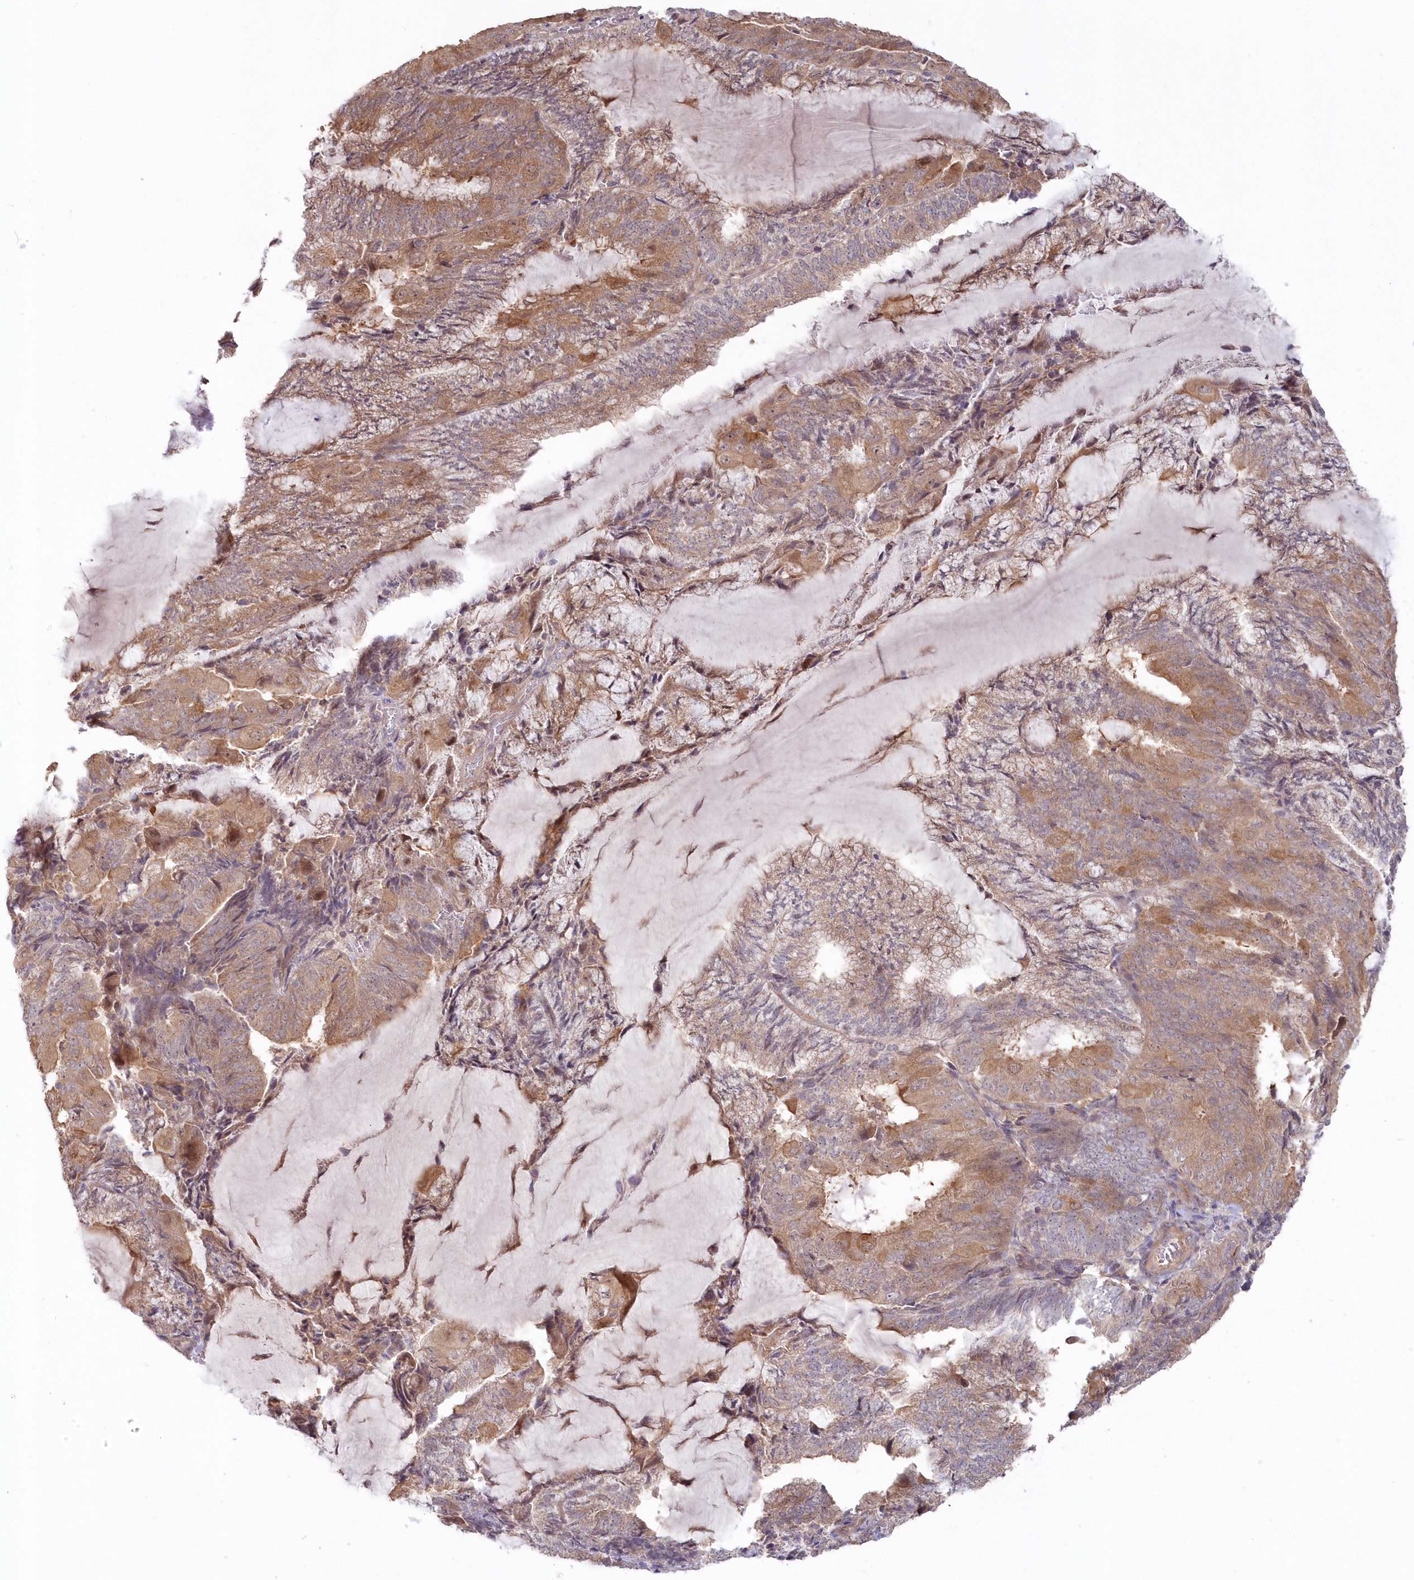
{"staining": {"intensity": "moderate", "quantity": "25%-75%", "location": "cytoplasmic/membranous"}, "tissue": "endometrial cancer", "cell_type": "Tumor cells", "image_type": "cancer", "snomed": [{"axis": "morphology", "description": "Adenocarcinoma, NOS"}, {"axis": "topography", "description": "Endometrium"}], "caption": "There is medium levels of moderate cytoplasmic/membranous positivity in tumor cells of endometrial cancer, as demonstrated by immunohistochemical staining (brown color).", "gene": "TBCA", "patient": {"sex": "female", "age": 81}}